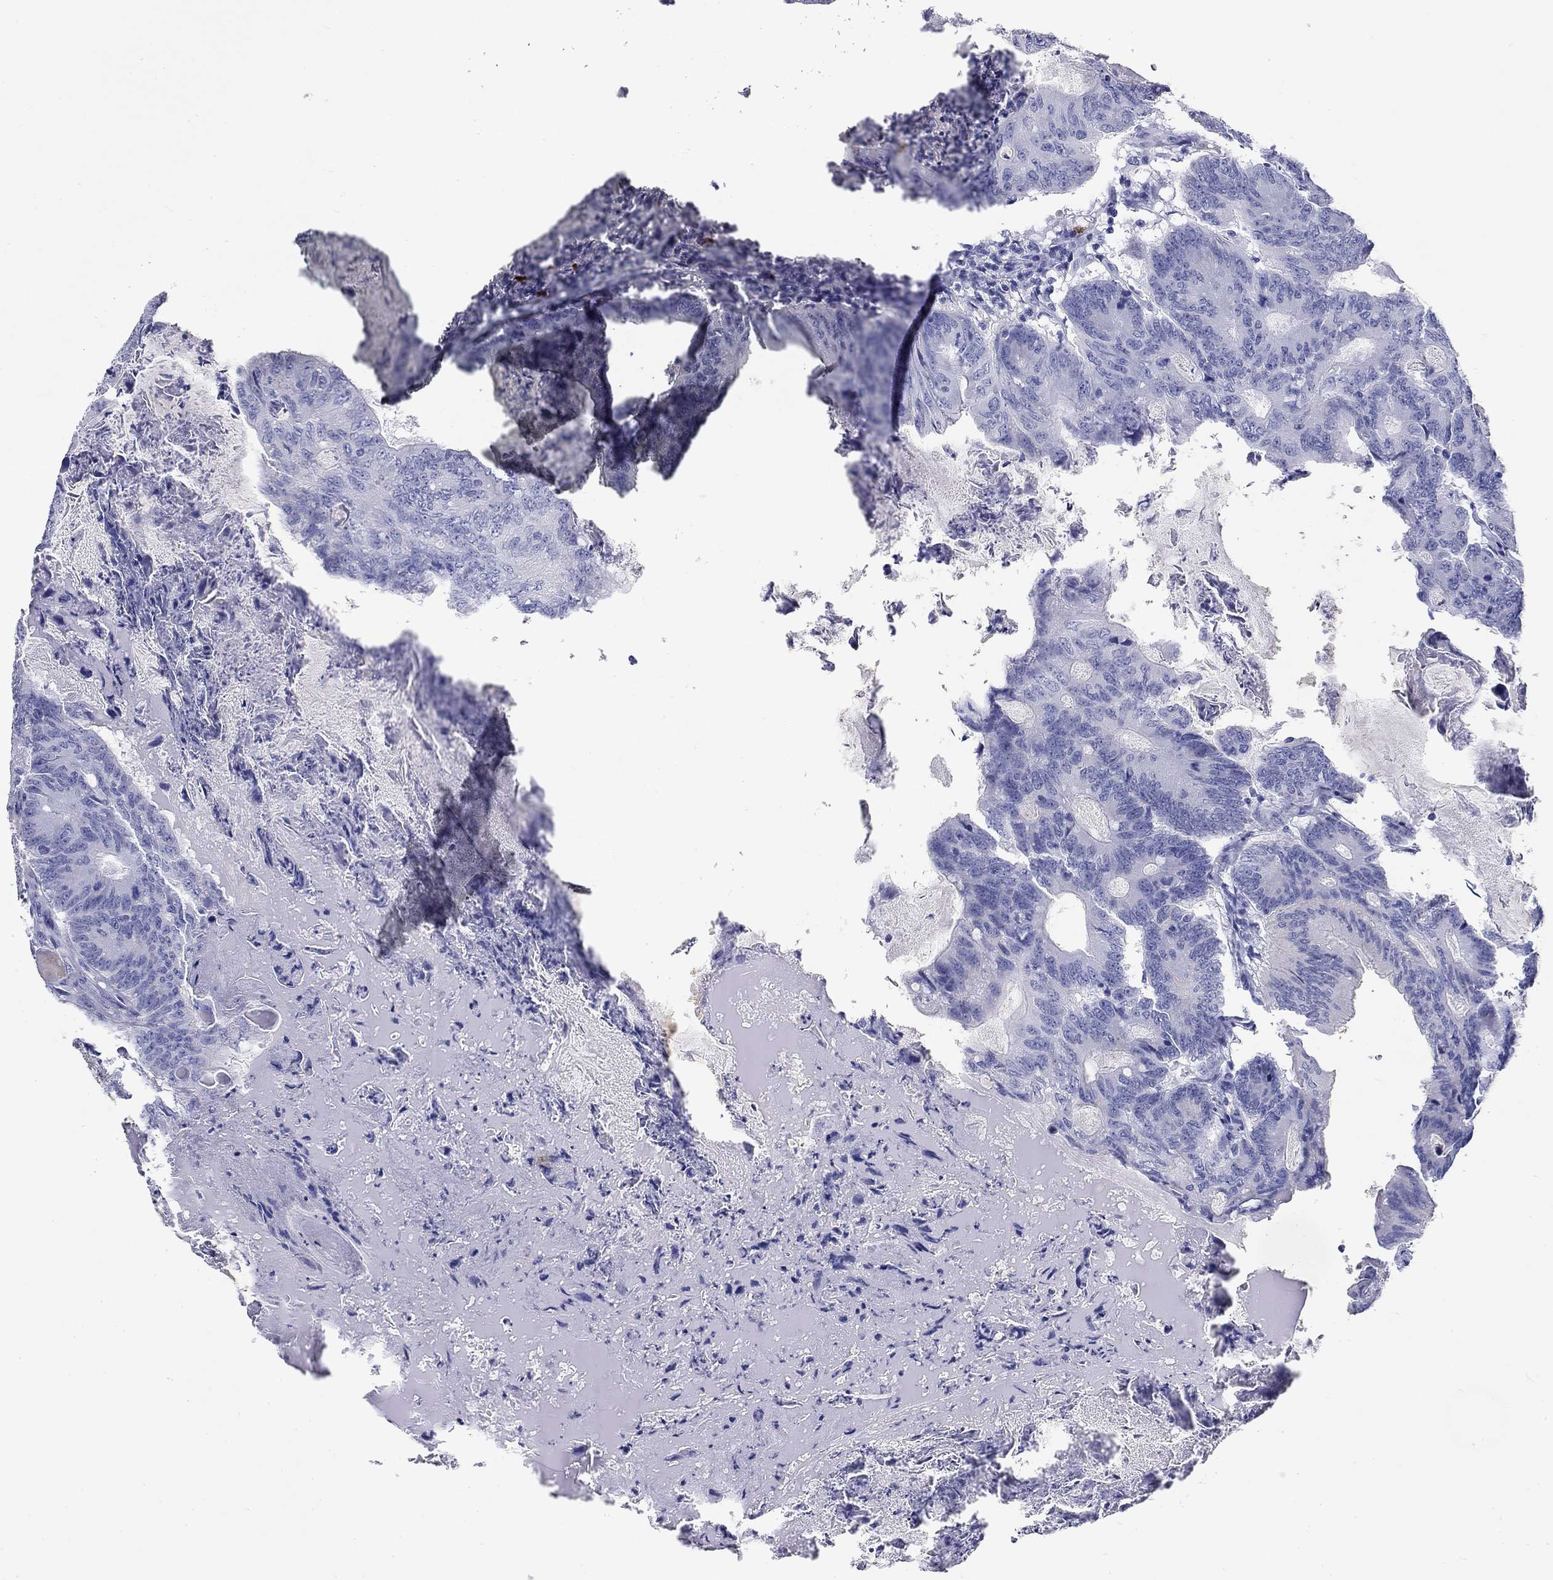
{"staining": {"intensity": "negative", "quantity": "none", "location": "none"}, "tissue": "colorectal cancer", "cell_type": "Tumor cells", "image_type": "cancer", "snomed": [{"axis": "morphology", "description": "Adenocarcinoma, NOS"}, {"axis": "topography", "description": "Colon"}], "caption": "IHC micrograph of human colorectal cancer stained for a protein (brown), which displays no expression in tumor cells.", "gene": "CD40LG", "patient": {"sex": "female", "age": 70}}